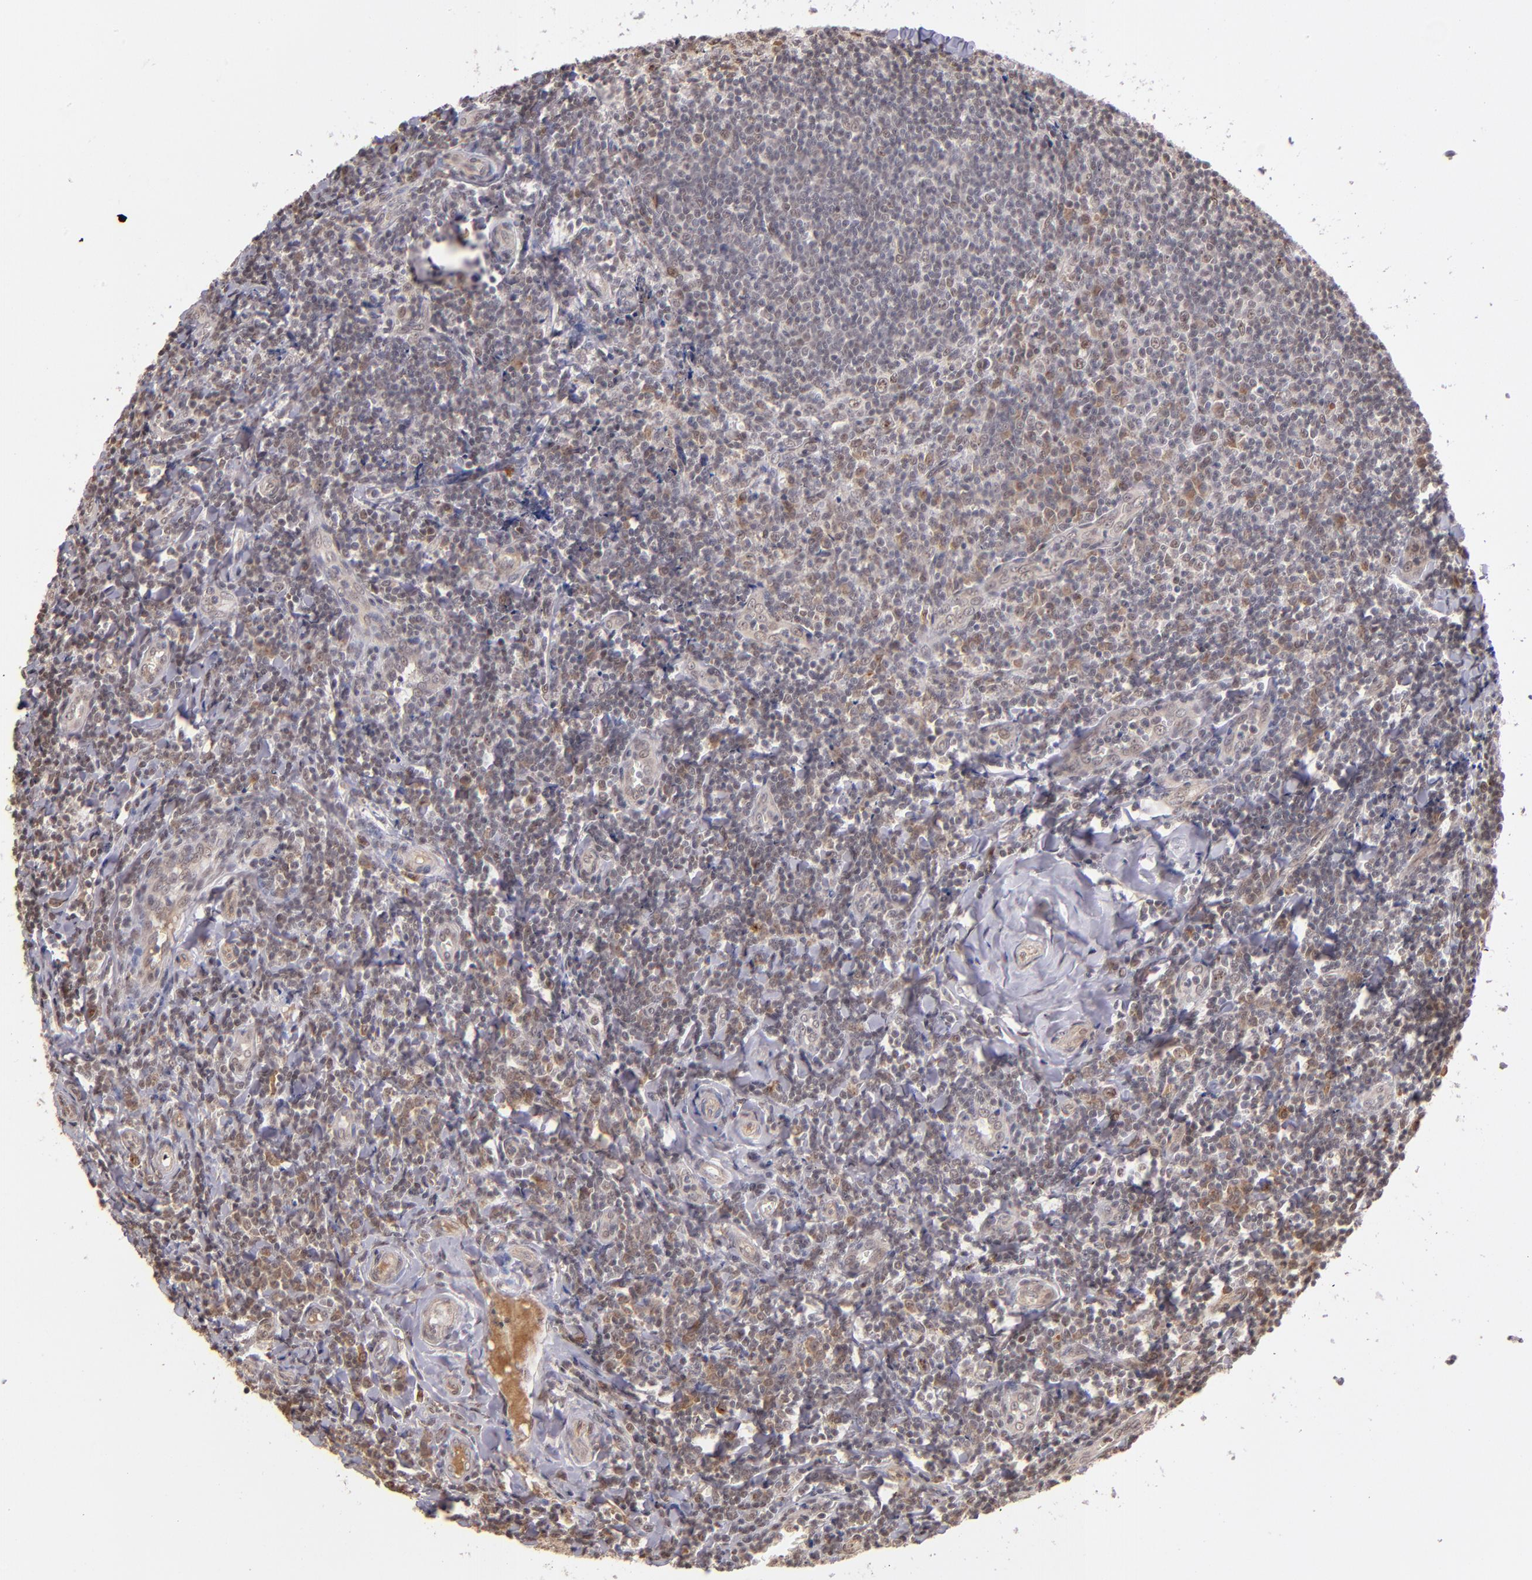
{"staining": {"intensity": "weak", "quantity": "25%-75%", "location": "nuclear"}, "tissue": "tonsil", "cell_type": "Germinal center cells", "image_type": "normal", "snomed": [{"axis": "morphology", "description": "Normal tissue, NOS"}, {"axis": "topography", "description": "Tonsil"}], "caption": "Immunohistochemistry (IHC) of normal tonsil displays low levels of weak nuclear expression in approximately 25%-75% of germinal center cells.", "gene": "ABHD12B", "patient": {"sex": "male", "age": 20}}